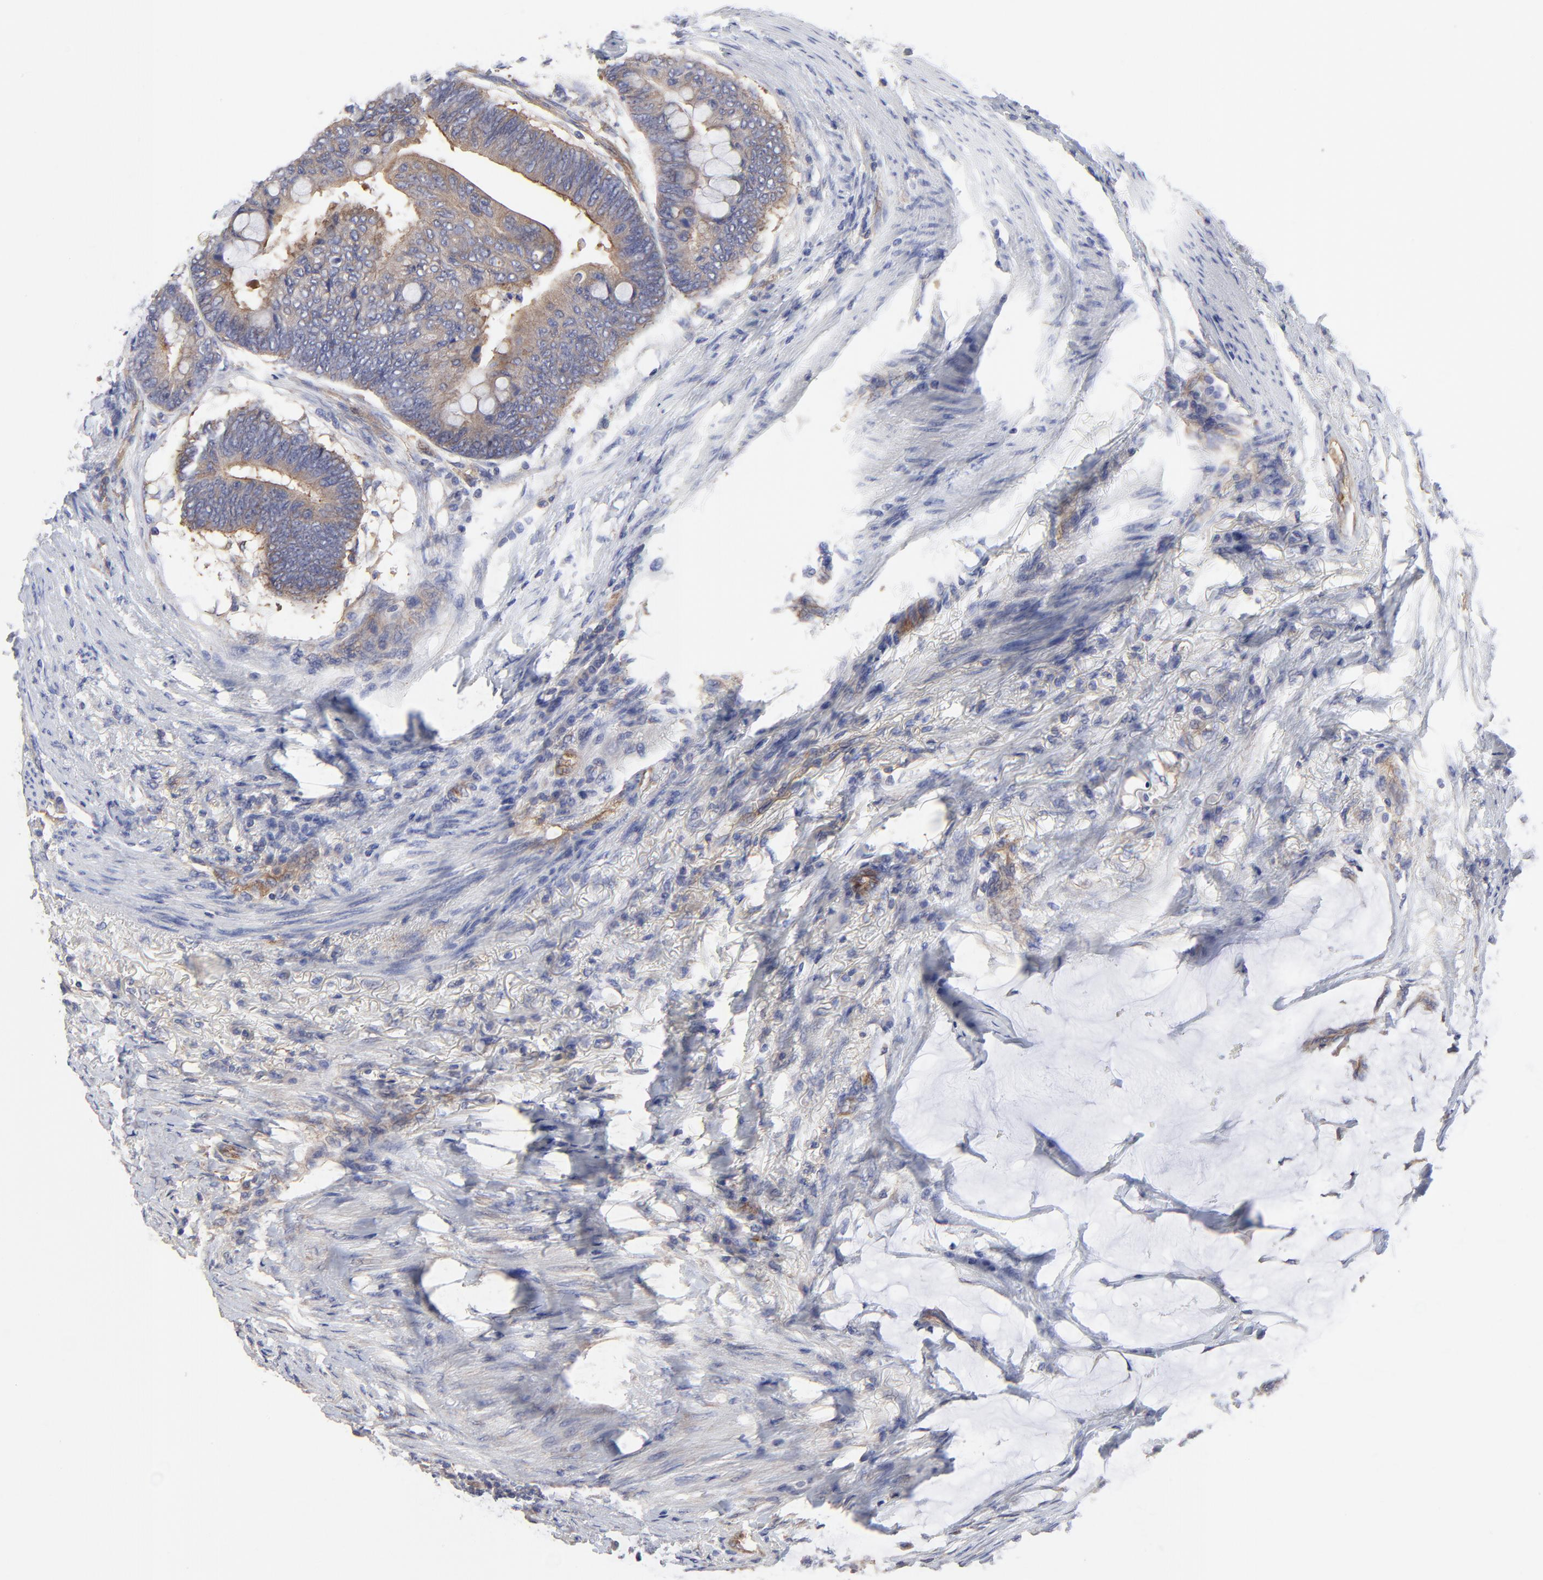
{"staining": {"intensity": "weak", "quantity": "25%-75%", "location": "cytoplasmic/membranous"}, "tissue": "colorectal cancer", "cell_type": "Tumor cells", "image_type": "cancer", "snomed": [{"axis": "morphology", "description": "Normal tissue, NOS"}, {"axis": "morphology", "description": "Adenocarcinoma, NOS"}, {"axis": "topography", "description": "Rectum"}, {"axis": "topography", "description": "Peripheral nerve tissue"}], "caption": "Colorectal cancer was stained to show a protein in brown. There is low levels of weak cytoplasmic/membranous staining in approximately 25%-75% of tumor cells.", "gene": "SULF2", "patient": {"sex": "male", "age": 92}}